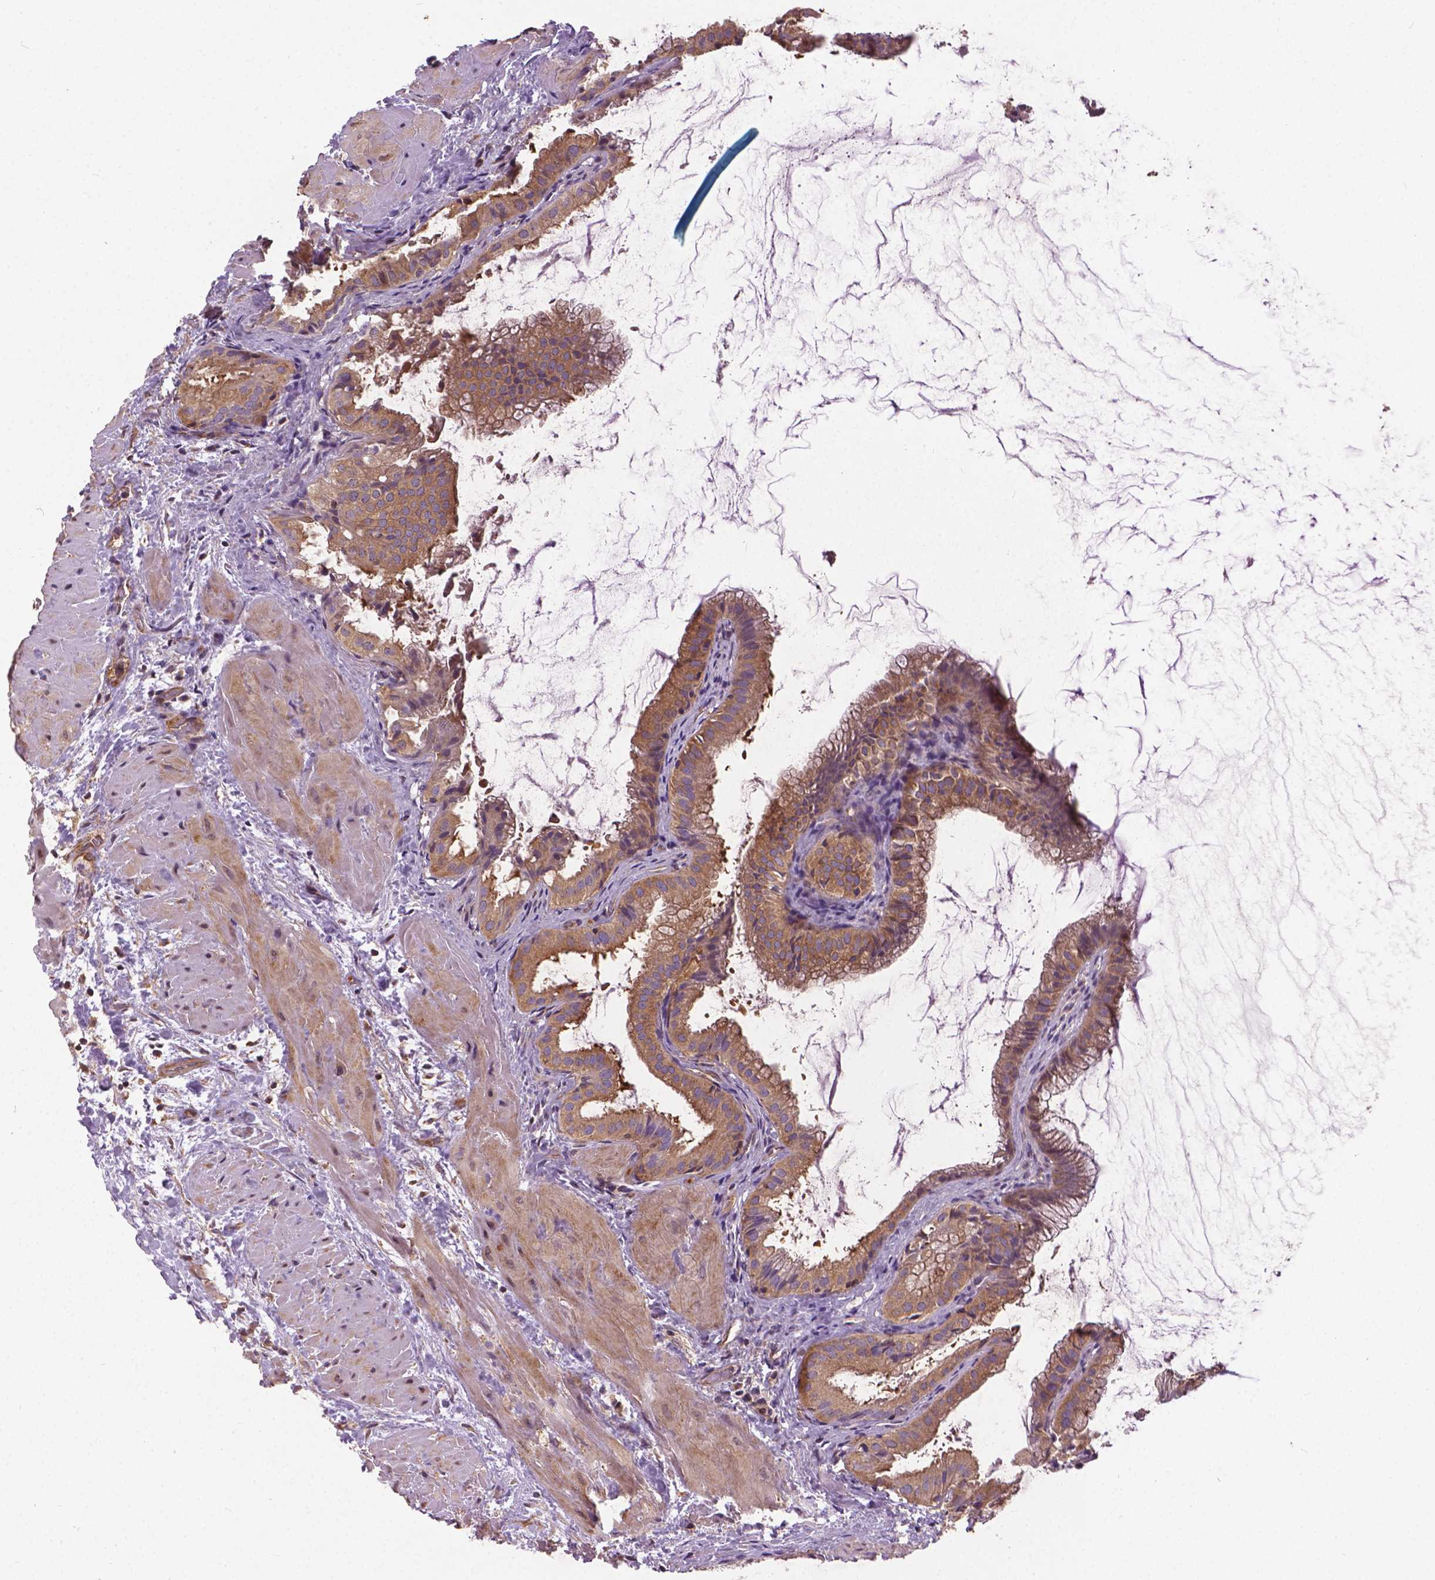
{"staining": {"intensity": "moderate", "quantity": ">75%", "location": "cytoplasmic/membranous"}, "tissue": "gallbladder", "cell_type": "Glandular cells", "image_type": "normal", "snomed": [{"axis": "morphology", "description": "Normal tissue, NOS"}, {"axis": "topography", "description": "Gallbladder"}], "caption": "Brown immunohistochemical staining in benign human gallbladder exhibits moderate cytoplasmic/membranous positivity in approximately >75% of glandular cells.", "gene": "MZT1", "patient": {"sex": "male", "age": 70}}